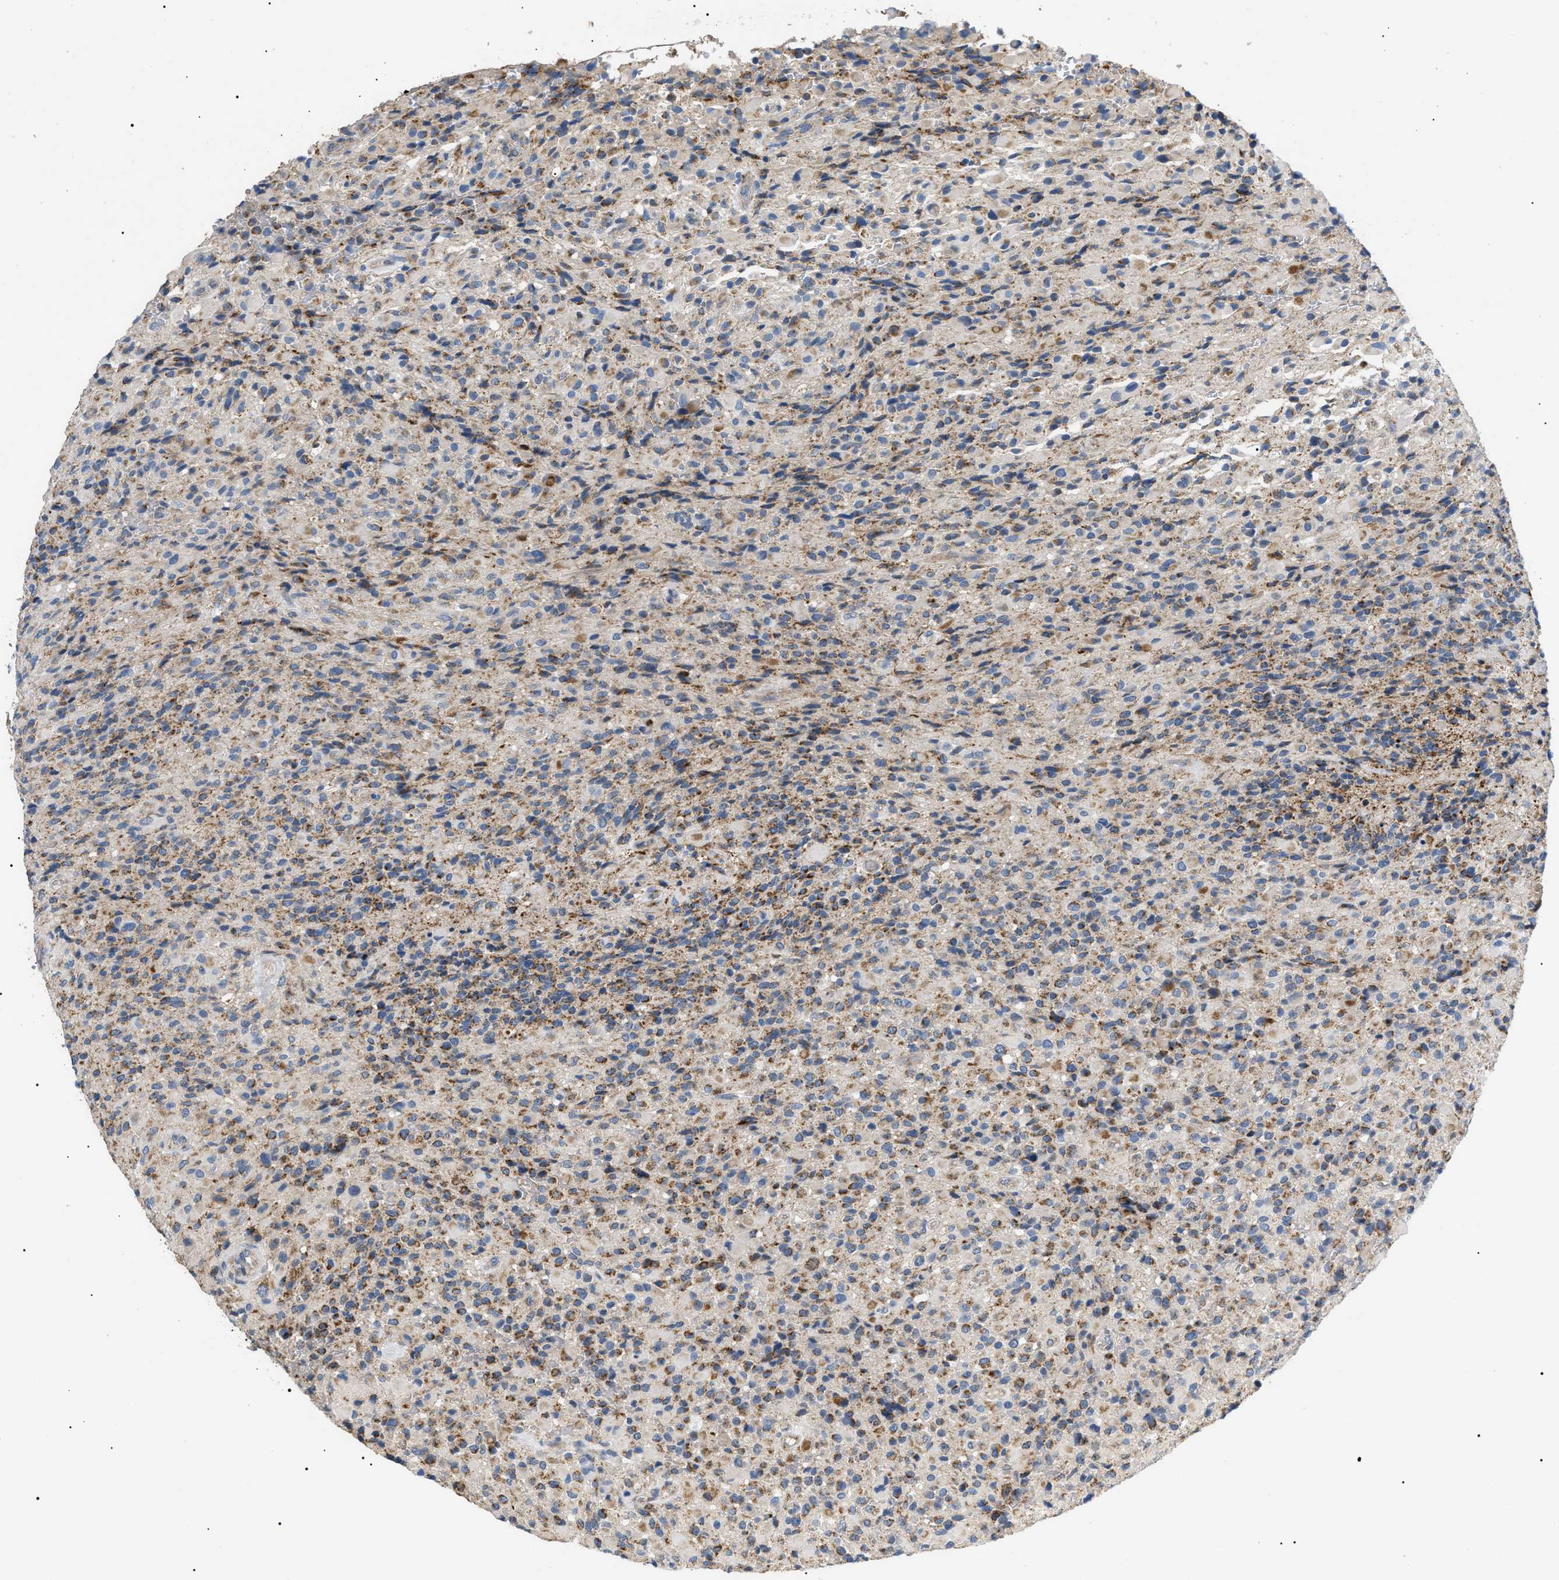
{"staining": {"intensity": "strong", "quantity": "25%-75%", "location": "cytoplasmic/membranous"}, "tissue": "glioma", "cell_type": "Tumor cells", "image_type": "cancer", "snomed": [{"axis": "morphology", "description": "Glioma, malignant, High grade"}, {"axis": "topography", "description": "Brain"}], "caption": "A photomicrograph of high-grade glioma (malignant) stained for a protein displays strong cytoplasmic/membranous brown staining in tumor cells. The protein is shown in brown color, while the nuclei are stained blue.", "gene": "TOMM6", "patient": {"sex": "male", "age": 71}}